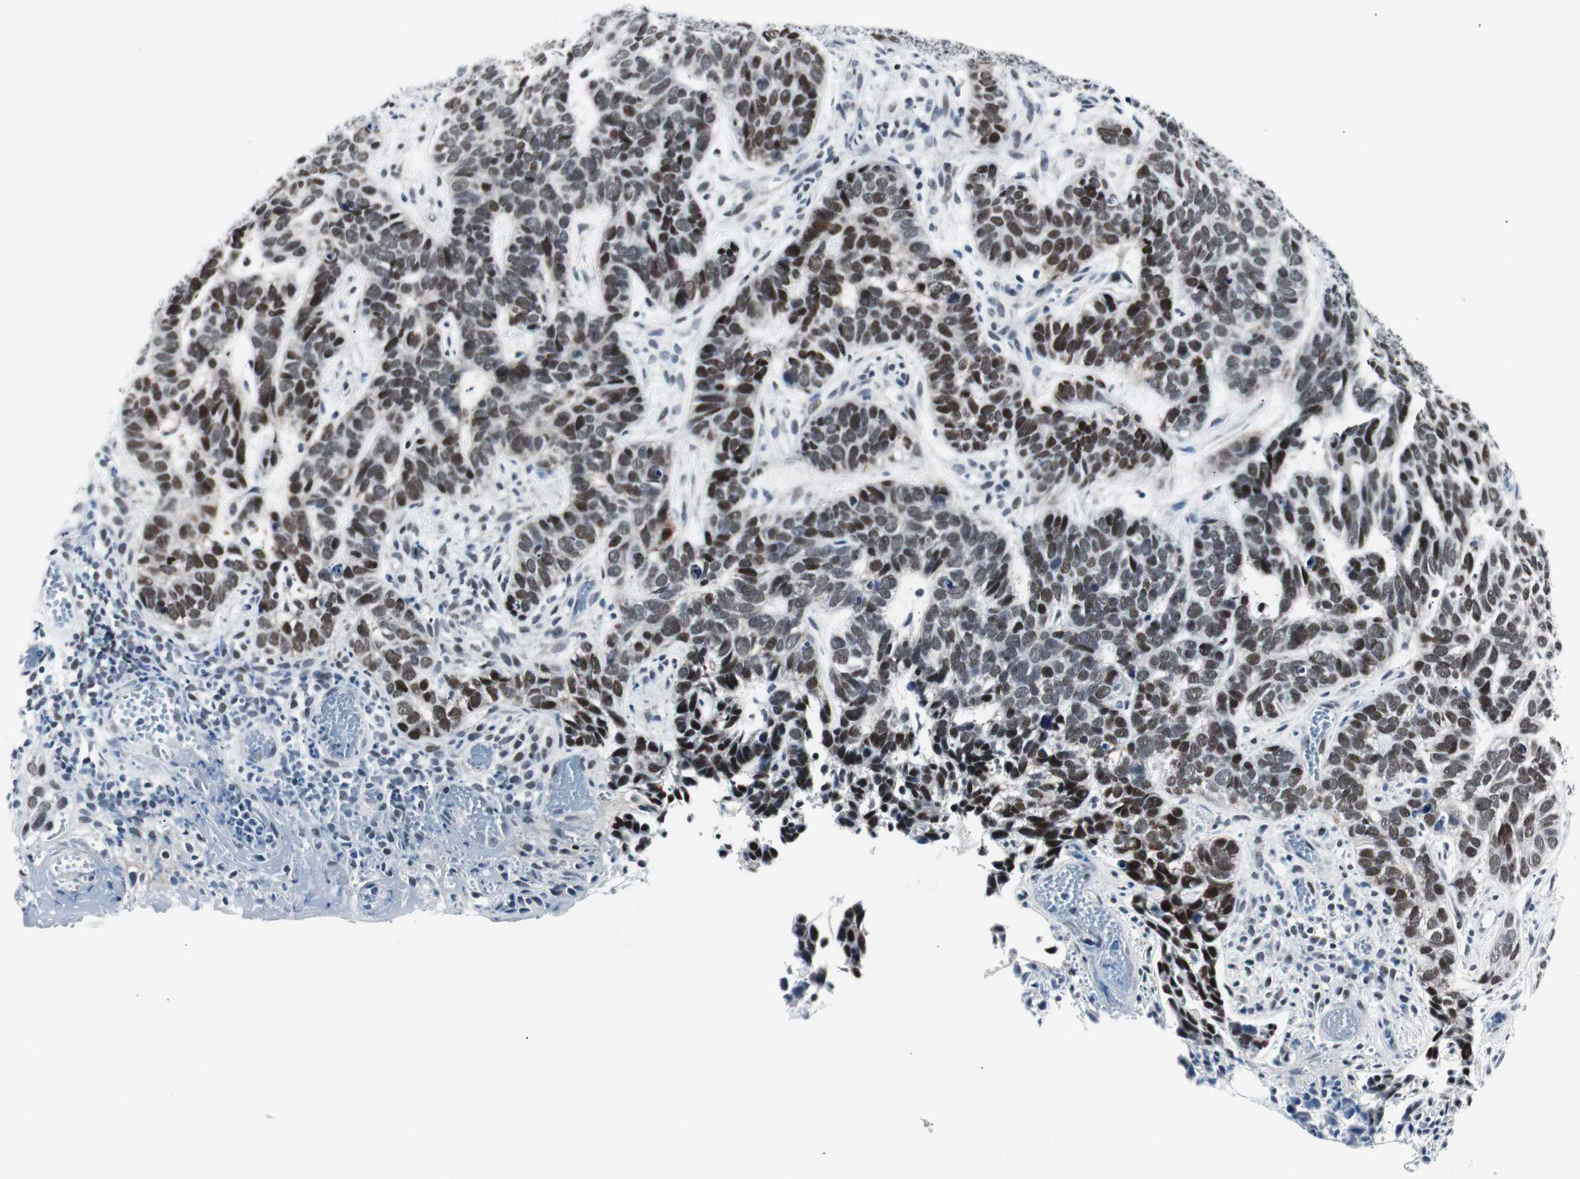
{"staining": {"intensity": "moderate", "quantity": ">75%", "location": "nuclear"}, "tissue": "skin cancer", "cell_type": "Tumor cells", "image_type": "cancer", "snomed": [{"axis": "morphology", "description": "Basal cell carcinoma"}, {"axis": "topography", "description": "Skin"}], "caption": "Immunohistochemical staining of skin cancer (basal cell carcinoma) exhibits medium levels of moderate nuclear protein staining in approximately >75% of tumor cells.", "gene": "MTA1", "patient": {"sex": "male", "age": 87}}